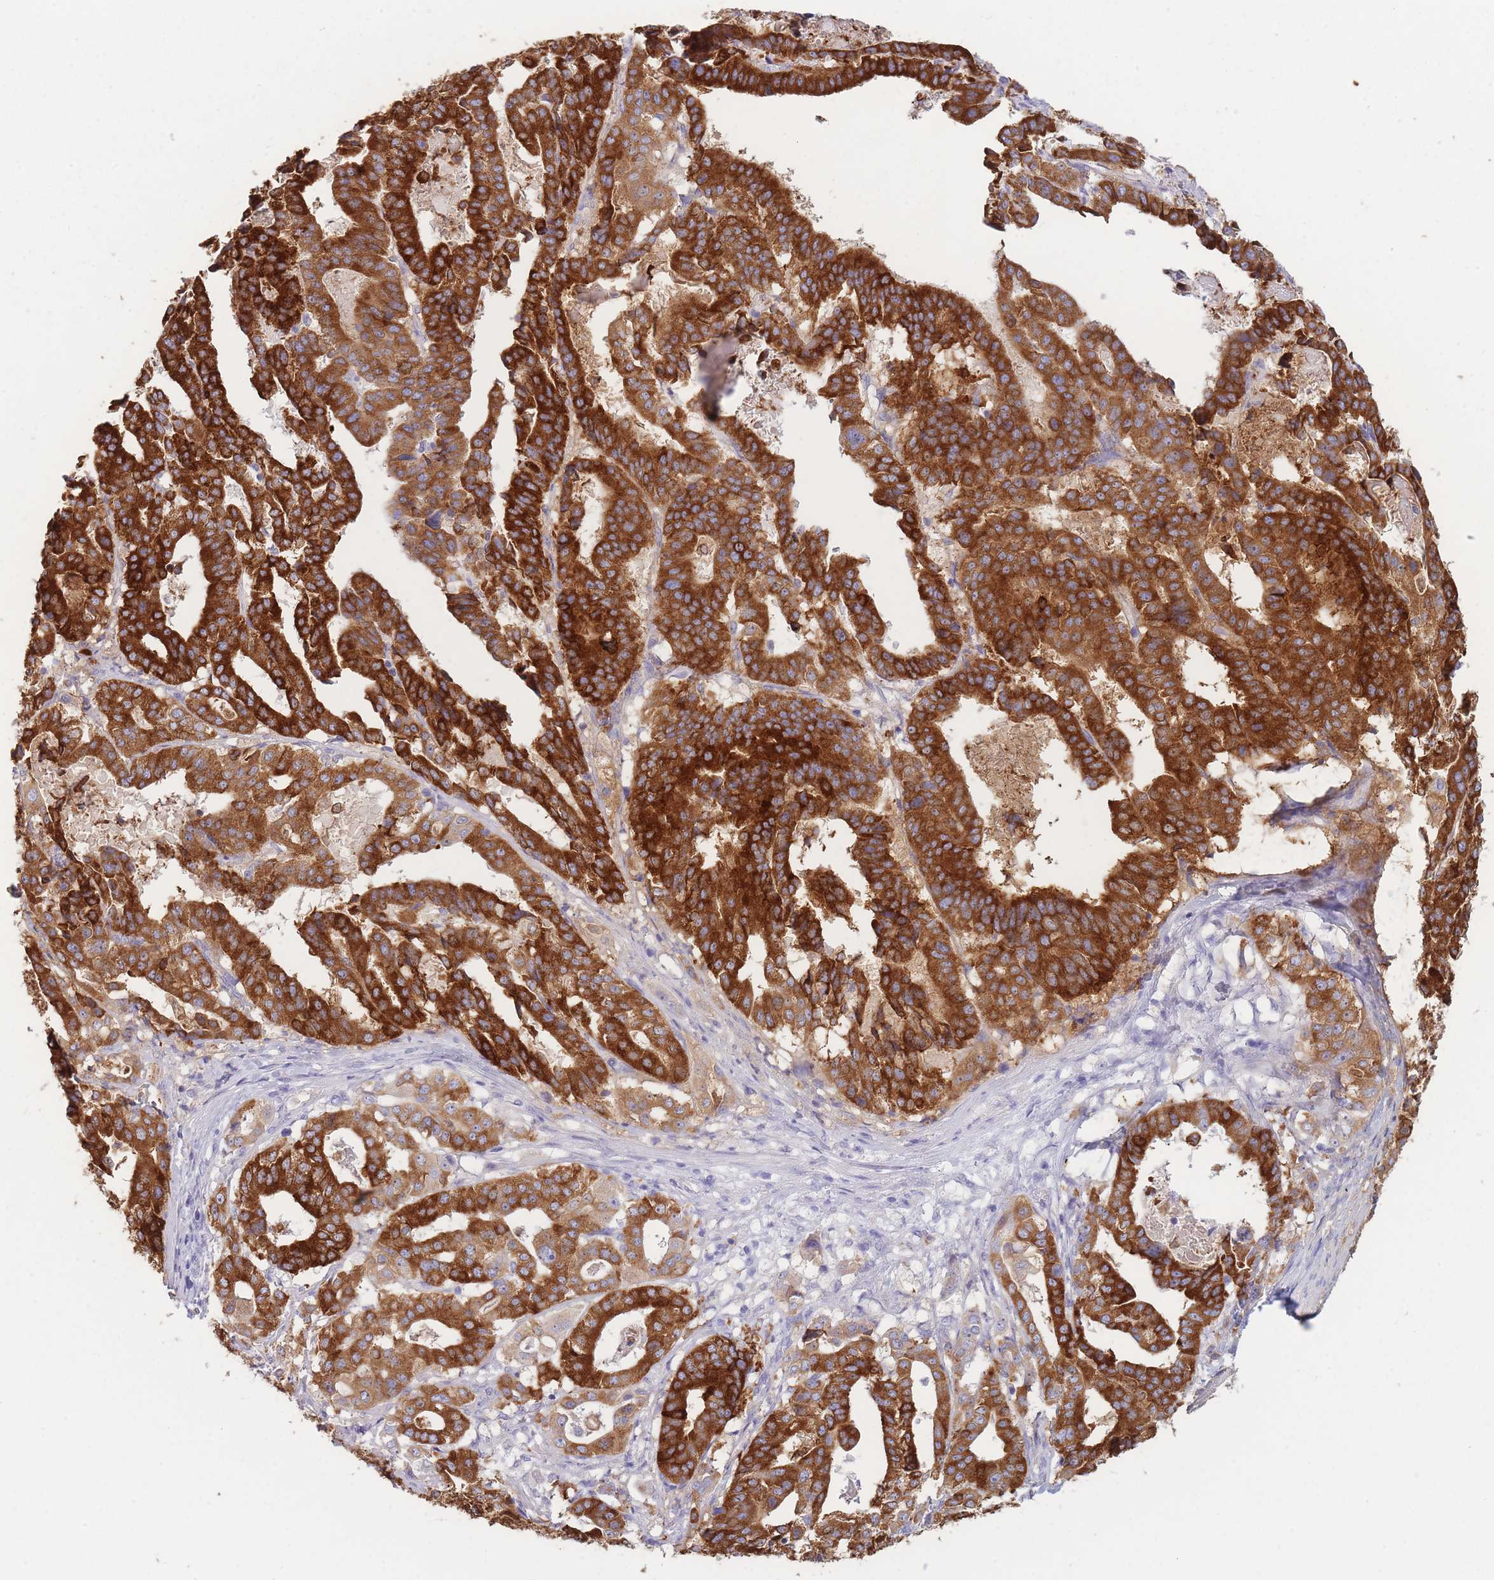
{"staining": {"intensity": "strong", "quantity": ">75%", "location": "cytoplasmic/membranous"}, "tissue": "stomach cancer", "cell_type": "Tumor cells", "image_type": "cancer", "snomed": [{"axis": "morphology", "description": "Adenocarcinoma, NOS"}, {"axis": "topography", "description": "Stomach"}], "caption": "A high amount of strong cytoplasmic/membranous positivity is identified in about >75% of tumor cells in stomach adenocarcinoma tissue. (Brightfield microscopy of DAB IHC at high magnification).", "gene": "ZNF627", "patient": {"sex": "male", "age": 48}}